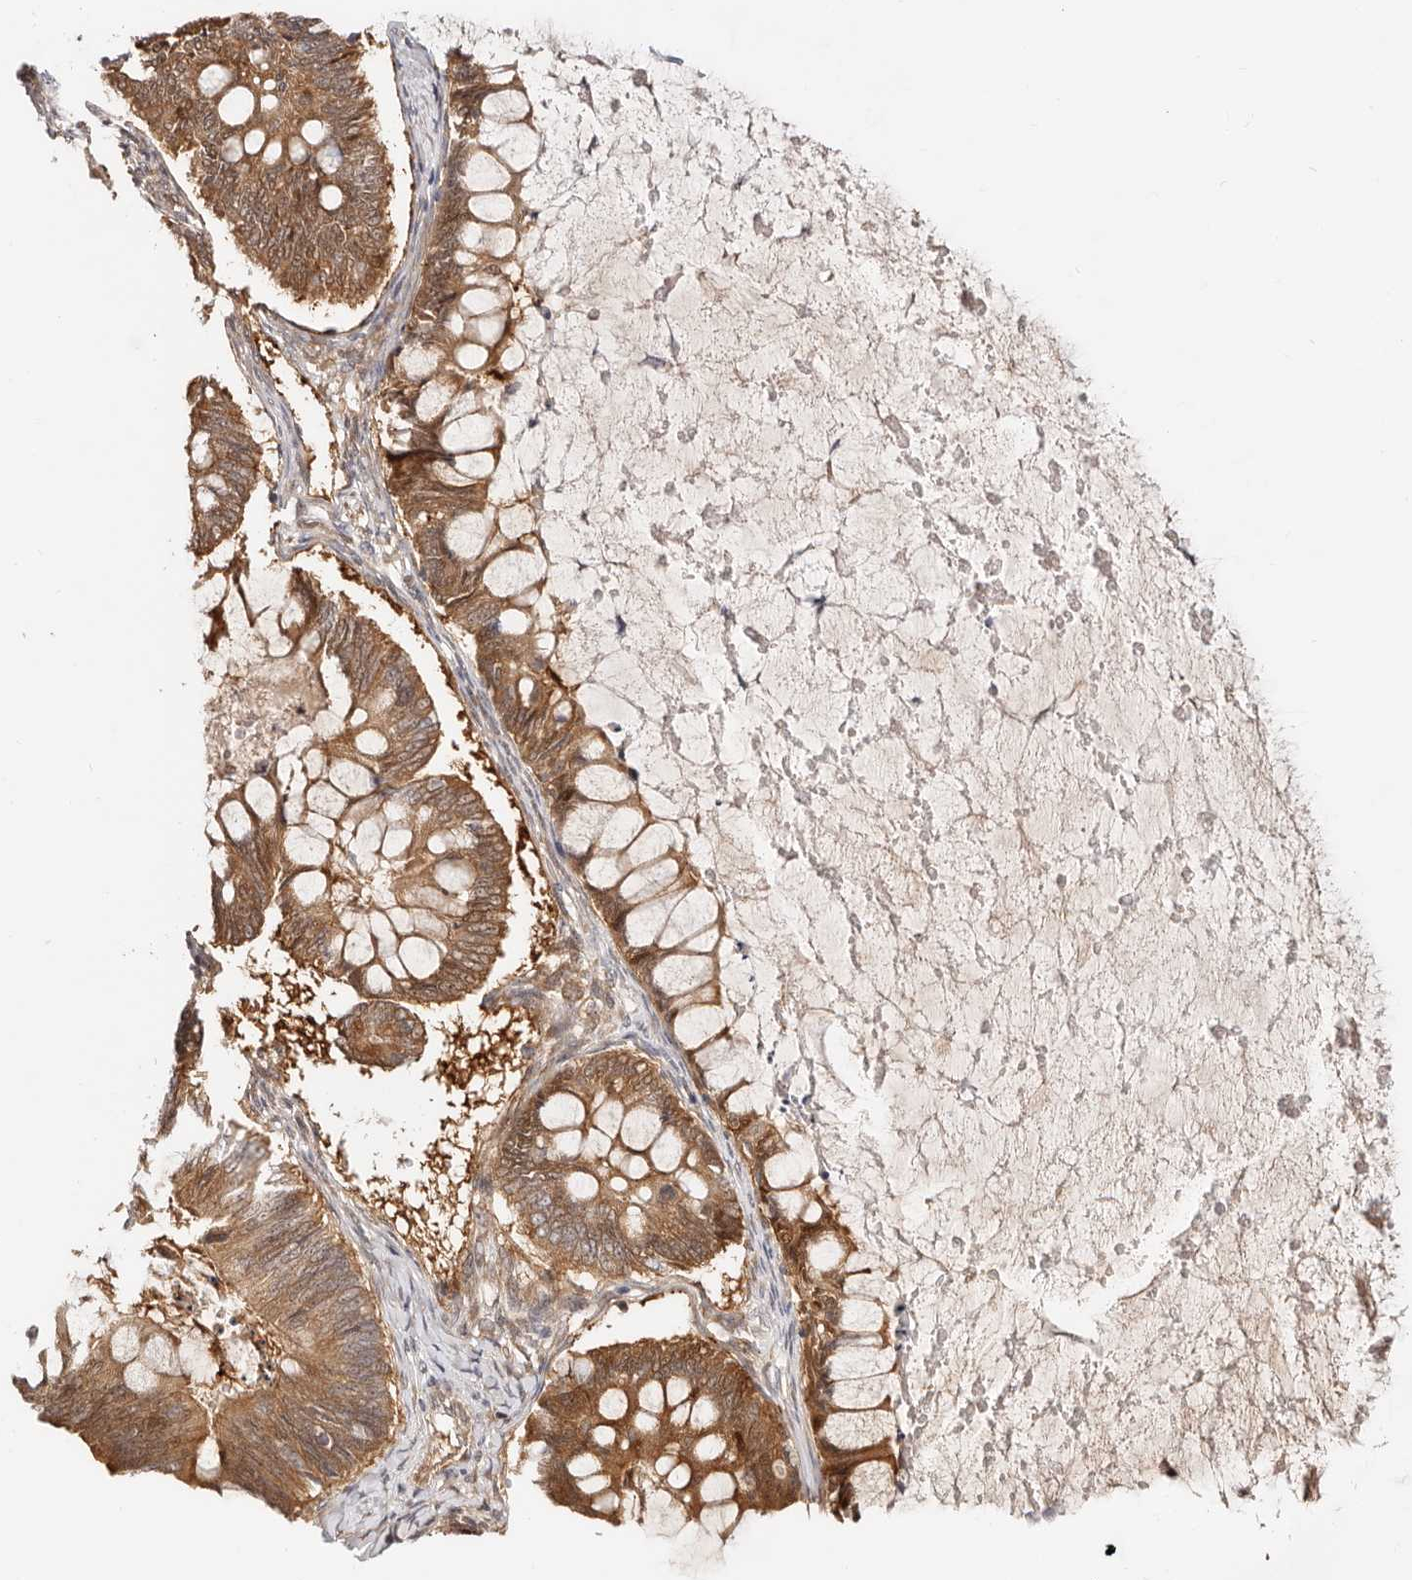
{"staining": {"intensity": "strong", "quantity": ">75%", "location": "cytoplasmic/membranous,nuclear"}, "tissue": "ovarian cancer", "cell_type": "Tumor cells", "image_type": "cancer", "snomed": [{"axis": "morphology", "description": "Cystadenocarcinoma, mucinous, NOS"}, {"axis": "topography", "description": "Ovary"}], "caption": "Human mucinous cystadenocarcinoma (ovarian) stained for a protein (brown) shows strong cytoplasmic/membranous and nuclear positive expression in approximately >75% of tumor cells.", "gene": "BCL2L15", "patient": {"sex": "female", "age": 61}}